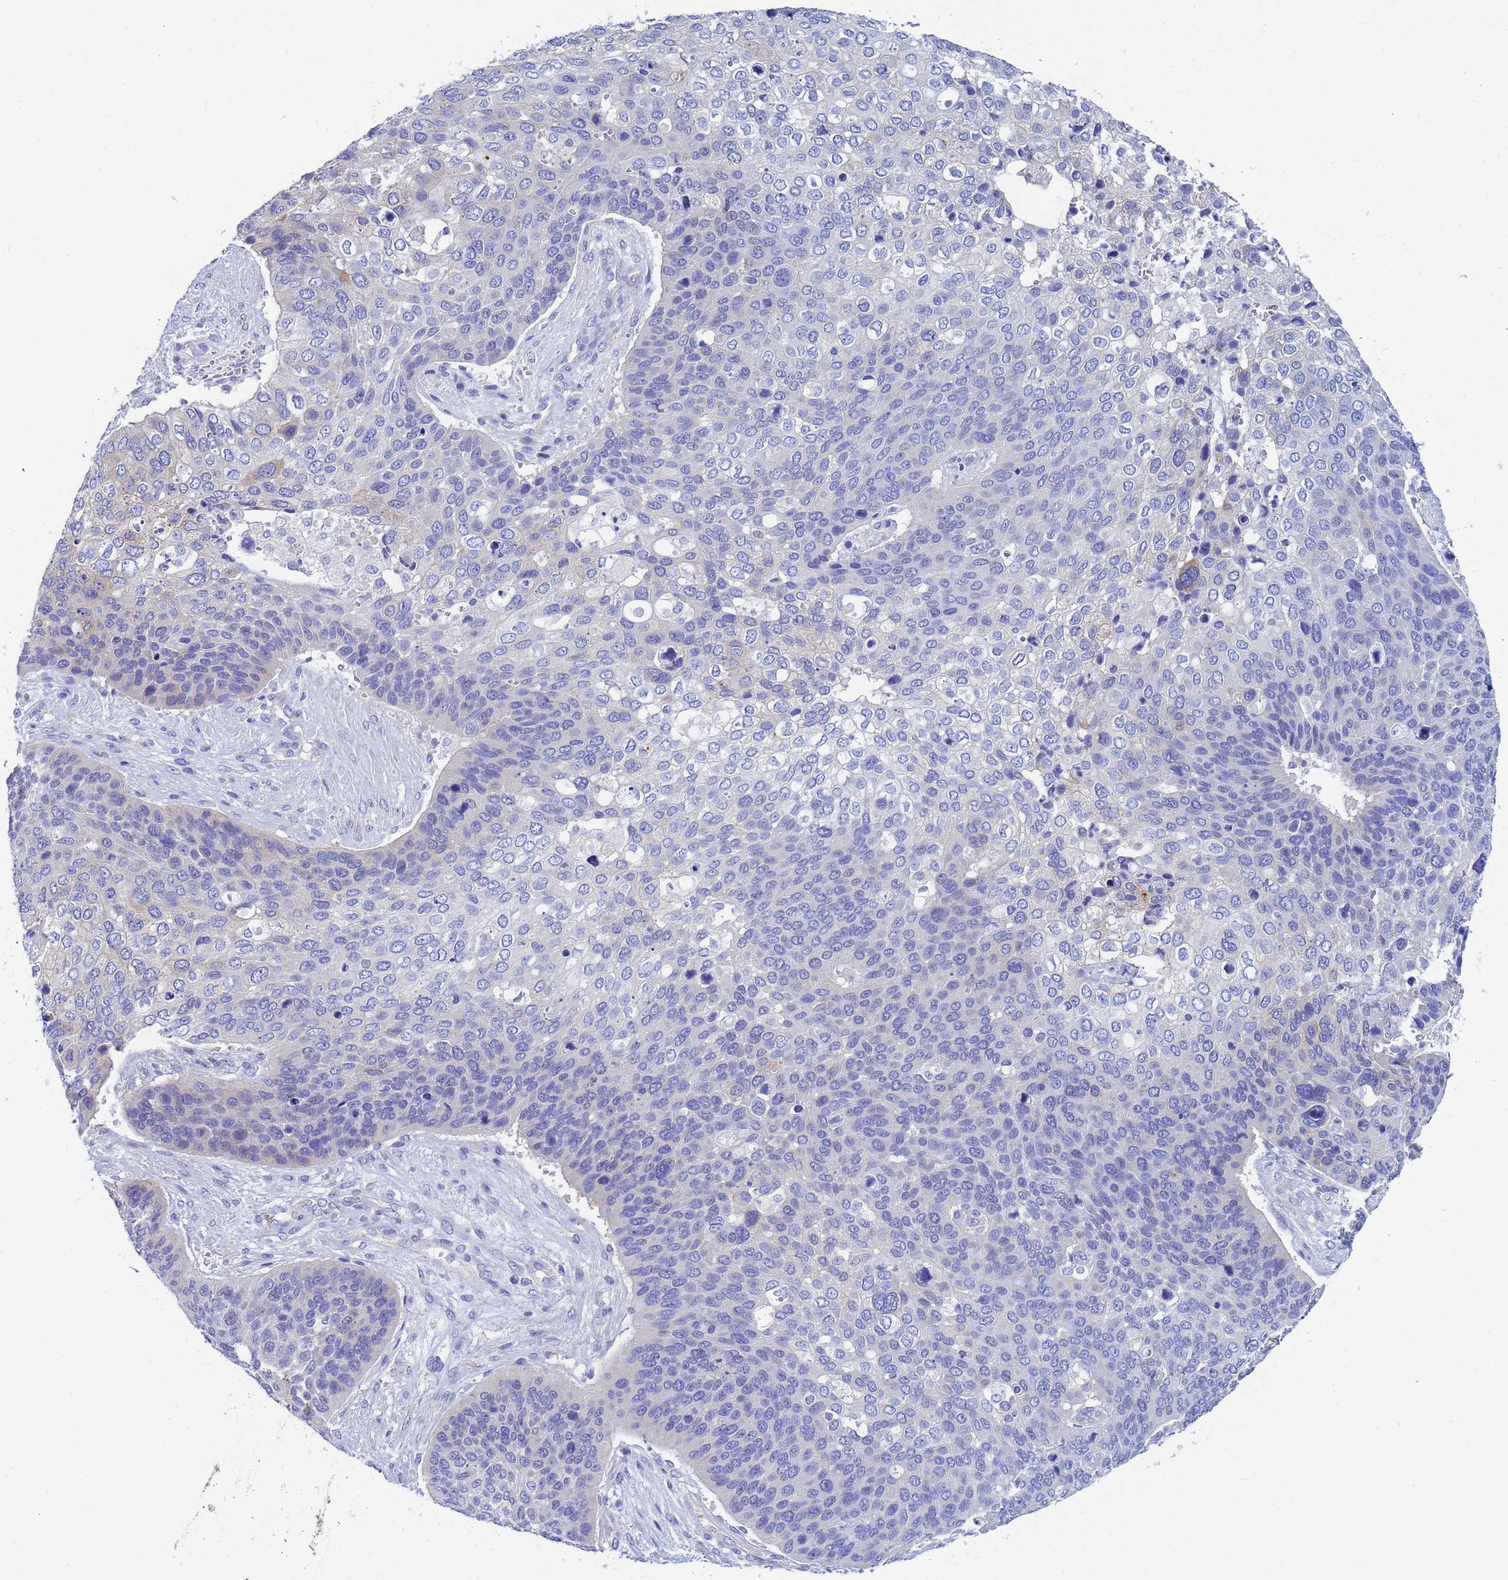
{"staining": {"intensity": "negative", "quantity": "none", "location": "none"}, "tissue": "skin cancer", "cell_type": "Tumor cells", "image_type": "cancer", "snomed": [{"axis": "morphology", "description": "Basal cell carcinoma"}, {"axis": "topography", "description": "Skin"}], "caption": "The histopathology image exhibits no significant positivity in tumor cells of skin basal cell carcinoma.", "gene": "UBE2O", "patient": {"sex": "female", "age": 74}}